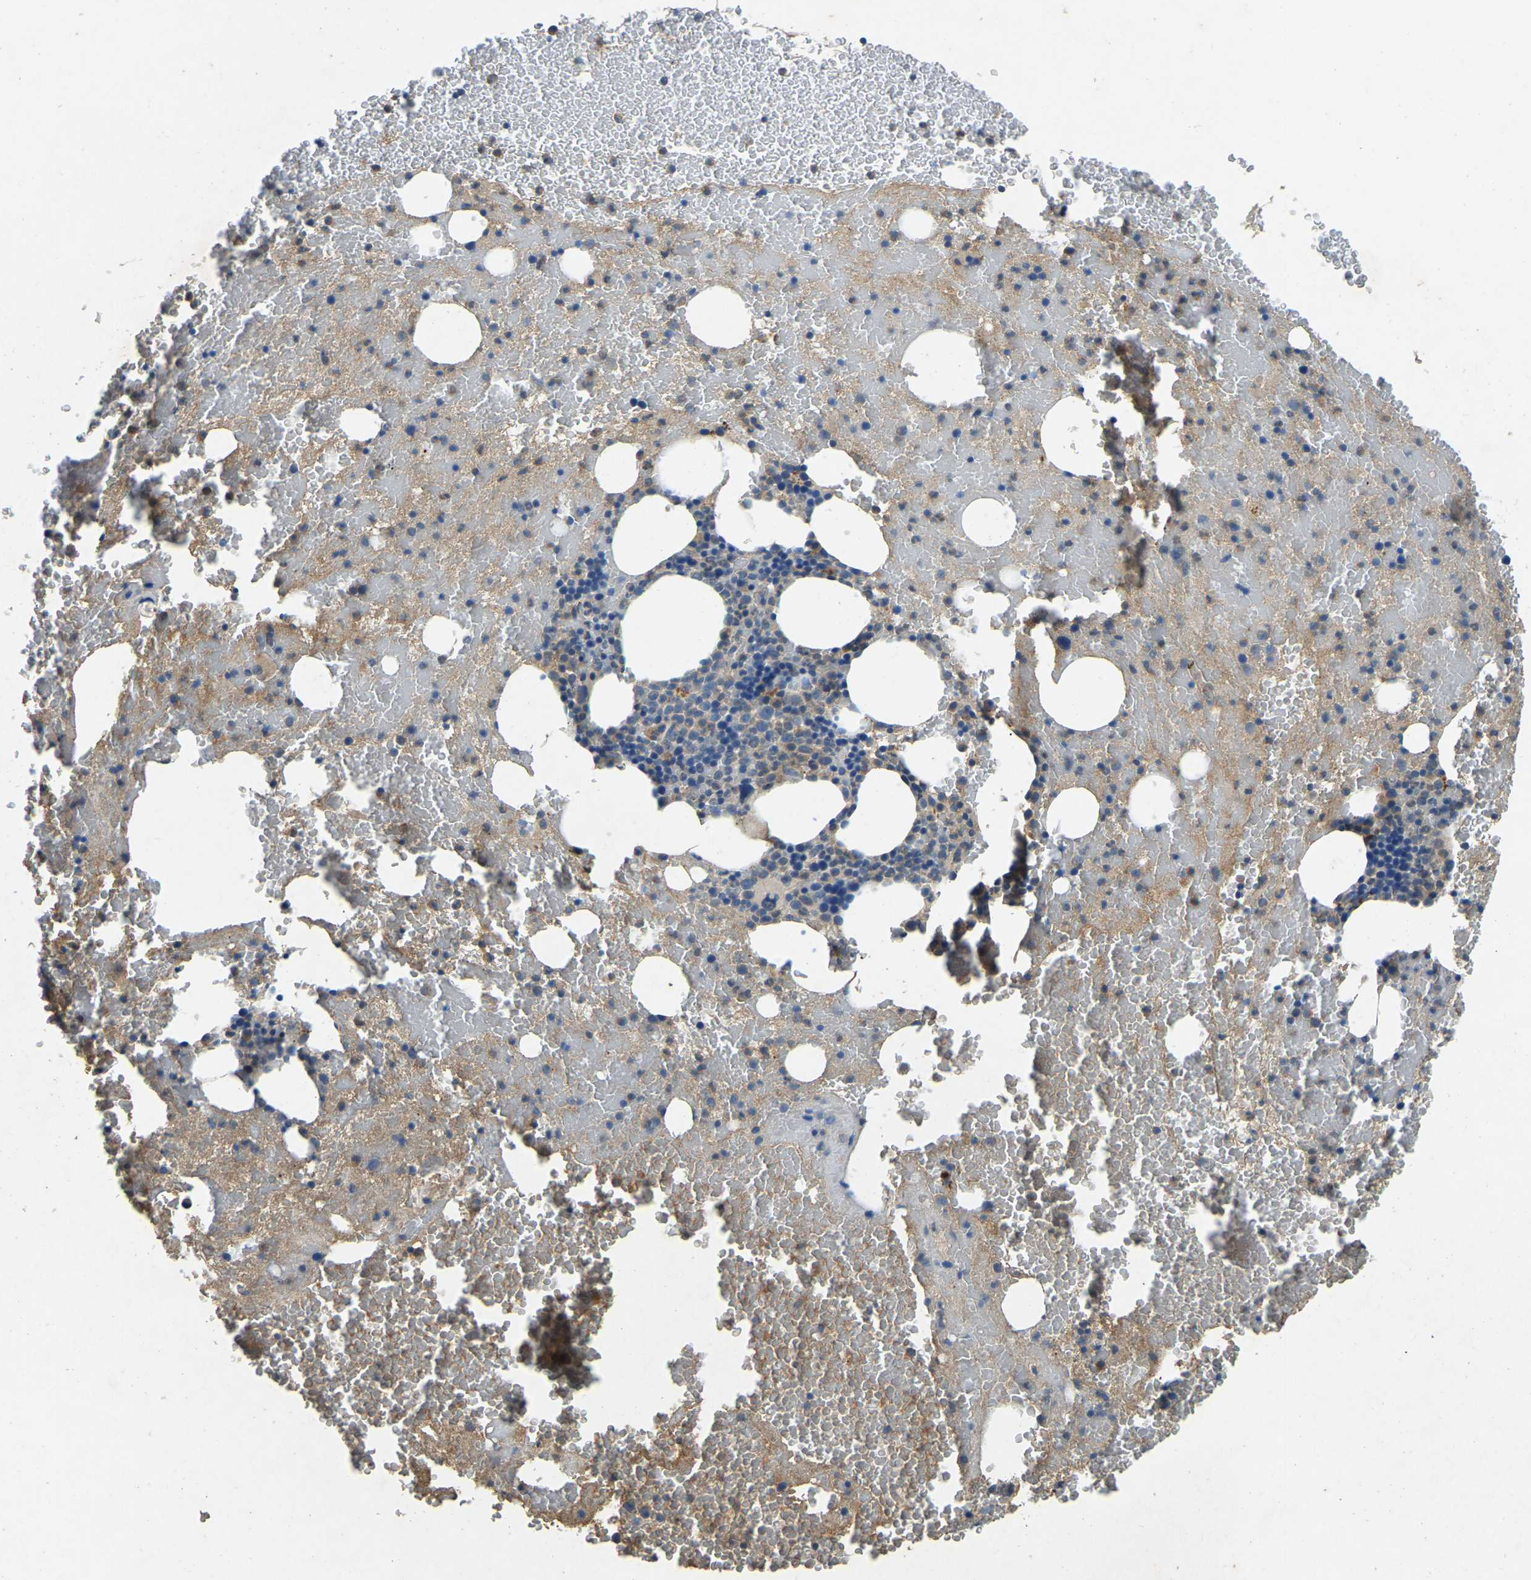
{"staining": {"intensity": "weak", "quantity": "<25%", "location": "cytoplasmic/membranous"}, "tissue": "bone marrow", "cell_type": "Hematopoietic cells", "image_type": "normal", "snomed": [{"axis": "morphology", "description": "Normal tissue, NOS"}, {"axis": "morphology", "description": "Inflammation, NOS"}, {"axis": "topography", "description": "Bone marrow"}], "caption": "High power microscopy photomicrograph of an immunohistochemistry (IHC) image of unremarkable bone marrow, revealing no significant expression in hematopoietic cells. (Brightfield microscopy of DAB IHC at high magnification).", "gene": "ATP8B1", "patient": {"sex": "male", "age": 47}}